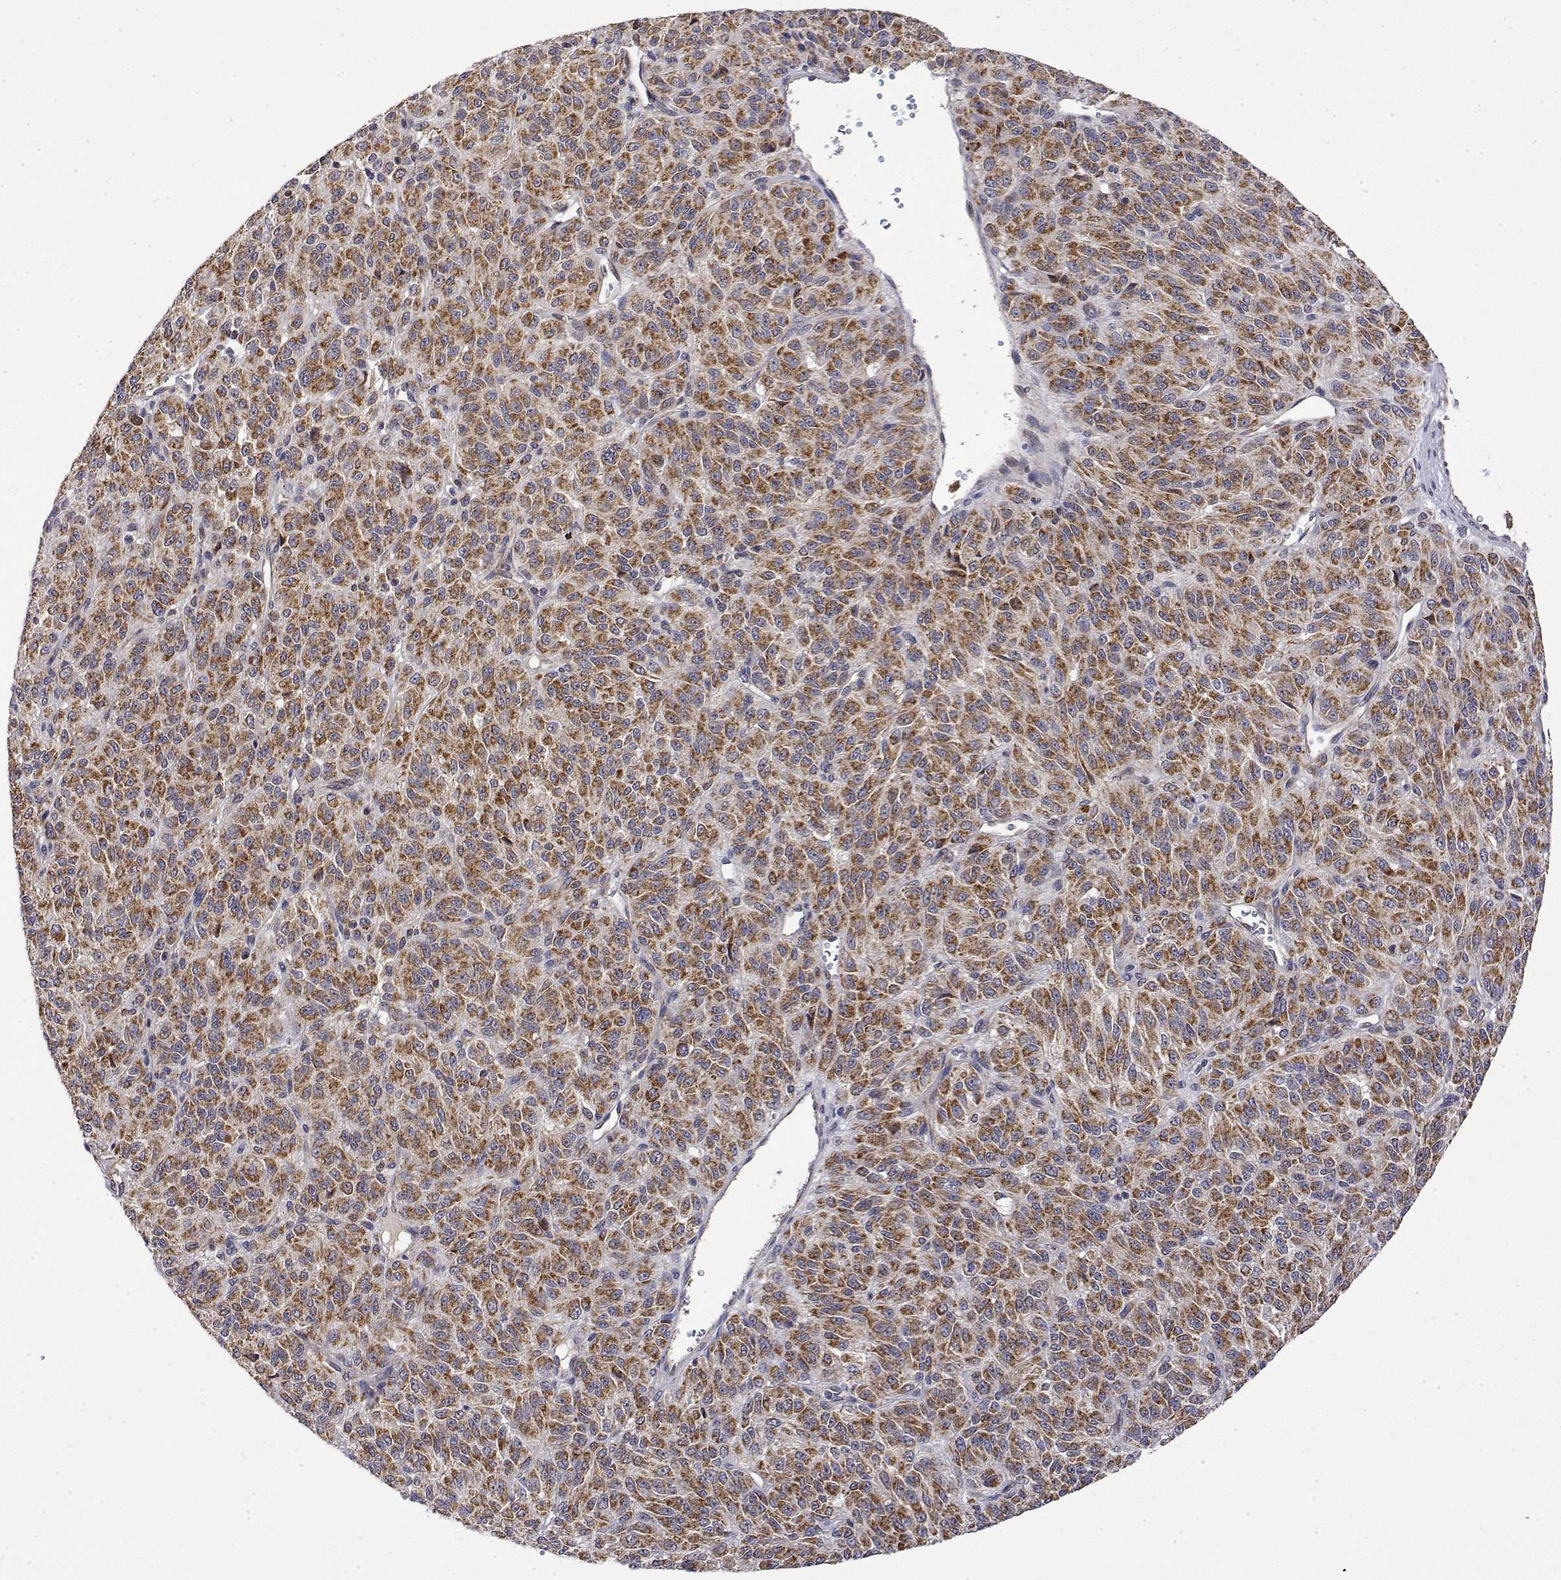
{"staining": {"intensity": "moderate", "quantity": ">75%", "location": "cytoplasmic/membranous"}, "tissue": "melanoma", "cell_type": "Tumor cells", "image_type": "cancer", "snomed": [{"axis": "morphology", "description": "Malignant melanoma, Metastatic site"}, {"axis": "topography", "description": "Brain"}], "caption": "Protein expression analysis of malignant melanoma (metastatic site) shows moderate cytoplasmic/membranous positivity in about >75% of tumor cells.", "gene": "GADD45GIP1", "patient": {"sex": "female", "age": 56}}